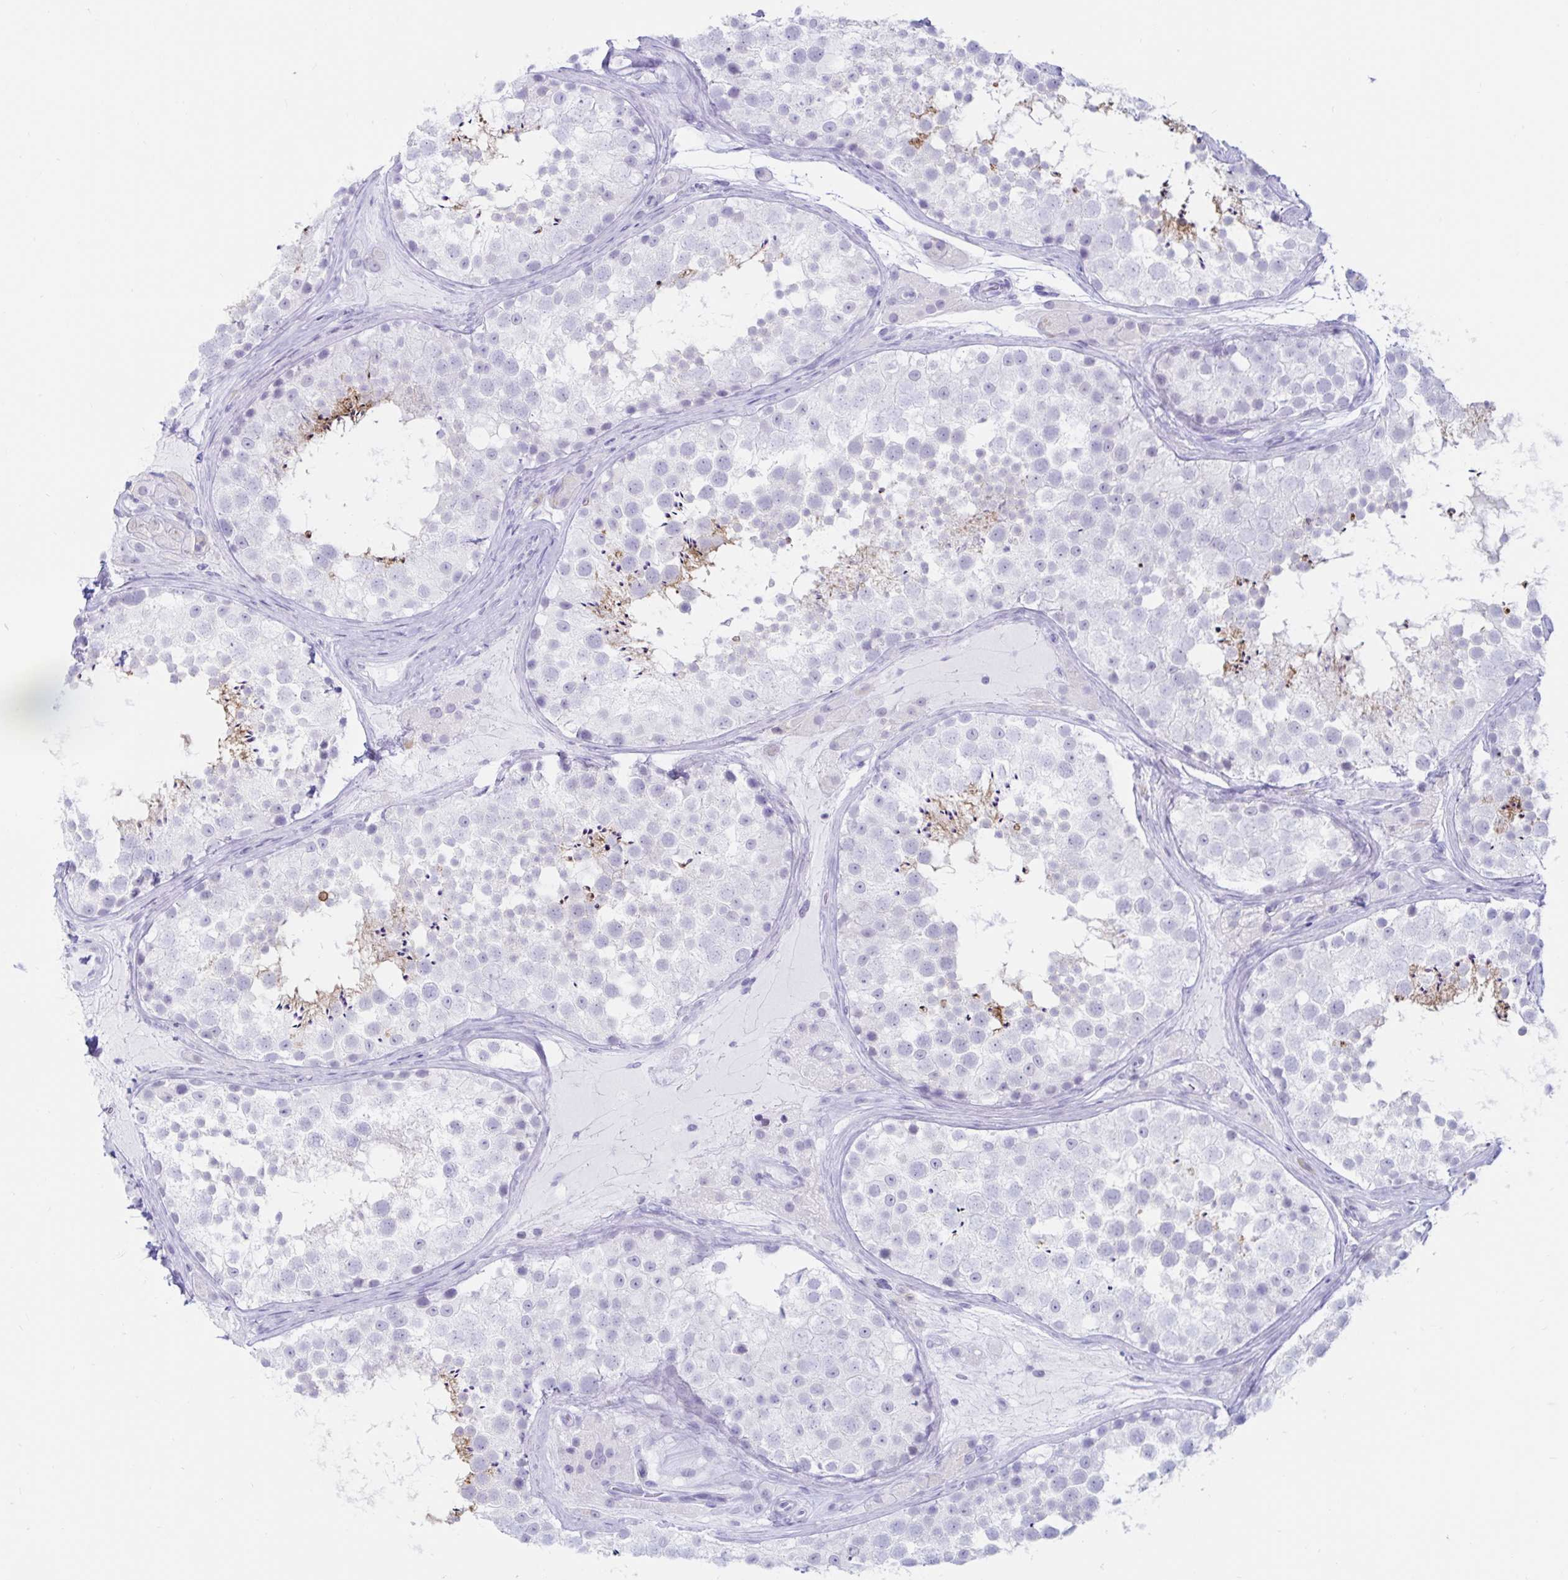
{"staining": {"intensity": "negative", "quantity": "none", "location": "none"}, "tissue": "testis", "cell_type": "Cells in seminiferous ducts", "image_type": "normal", "snomed": [{"axis": "morphology", "description": "Normal tissue, NOS"}, {"axis": "topography", "description": "Testis"}], "caption": "A histopathology image of human testis is negative for staining in cells in seminiferous ducts. (DAB IHC visualized using brightfield microscopy, high magnification).", "gene": "BEST1", "patient": {"sex": "male", "age": 41}}